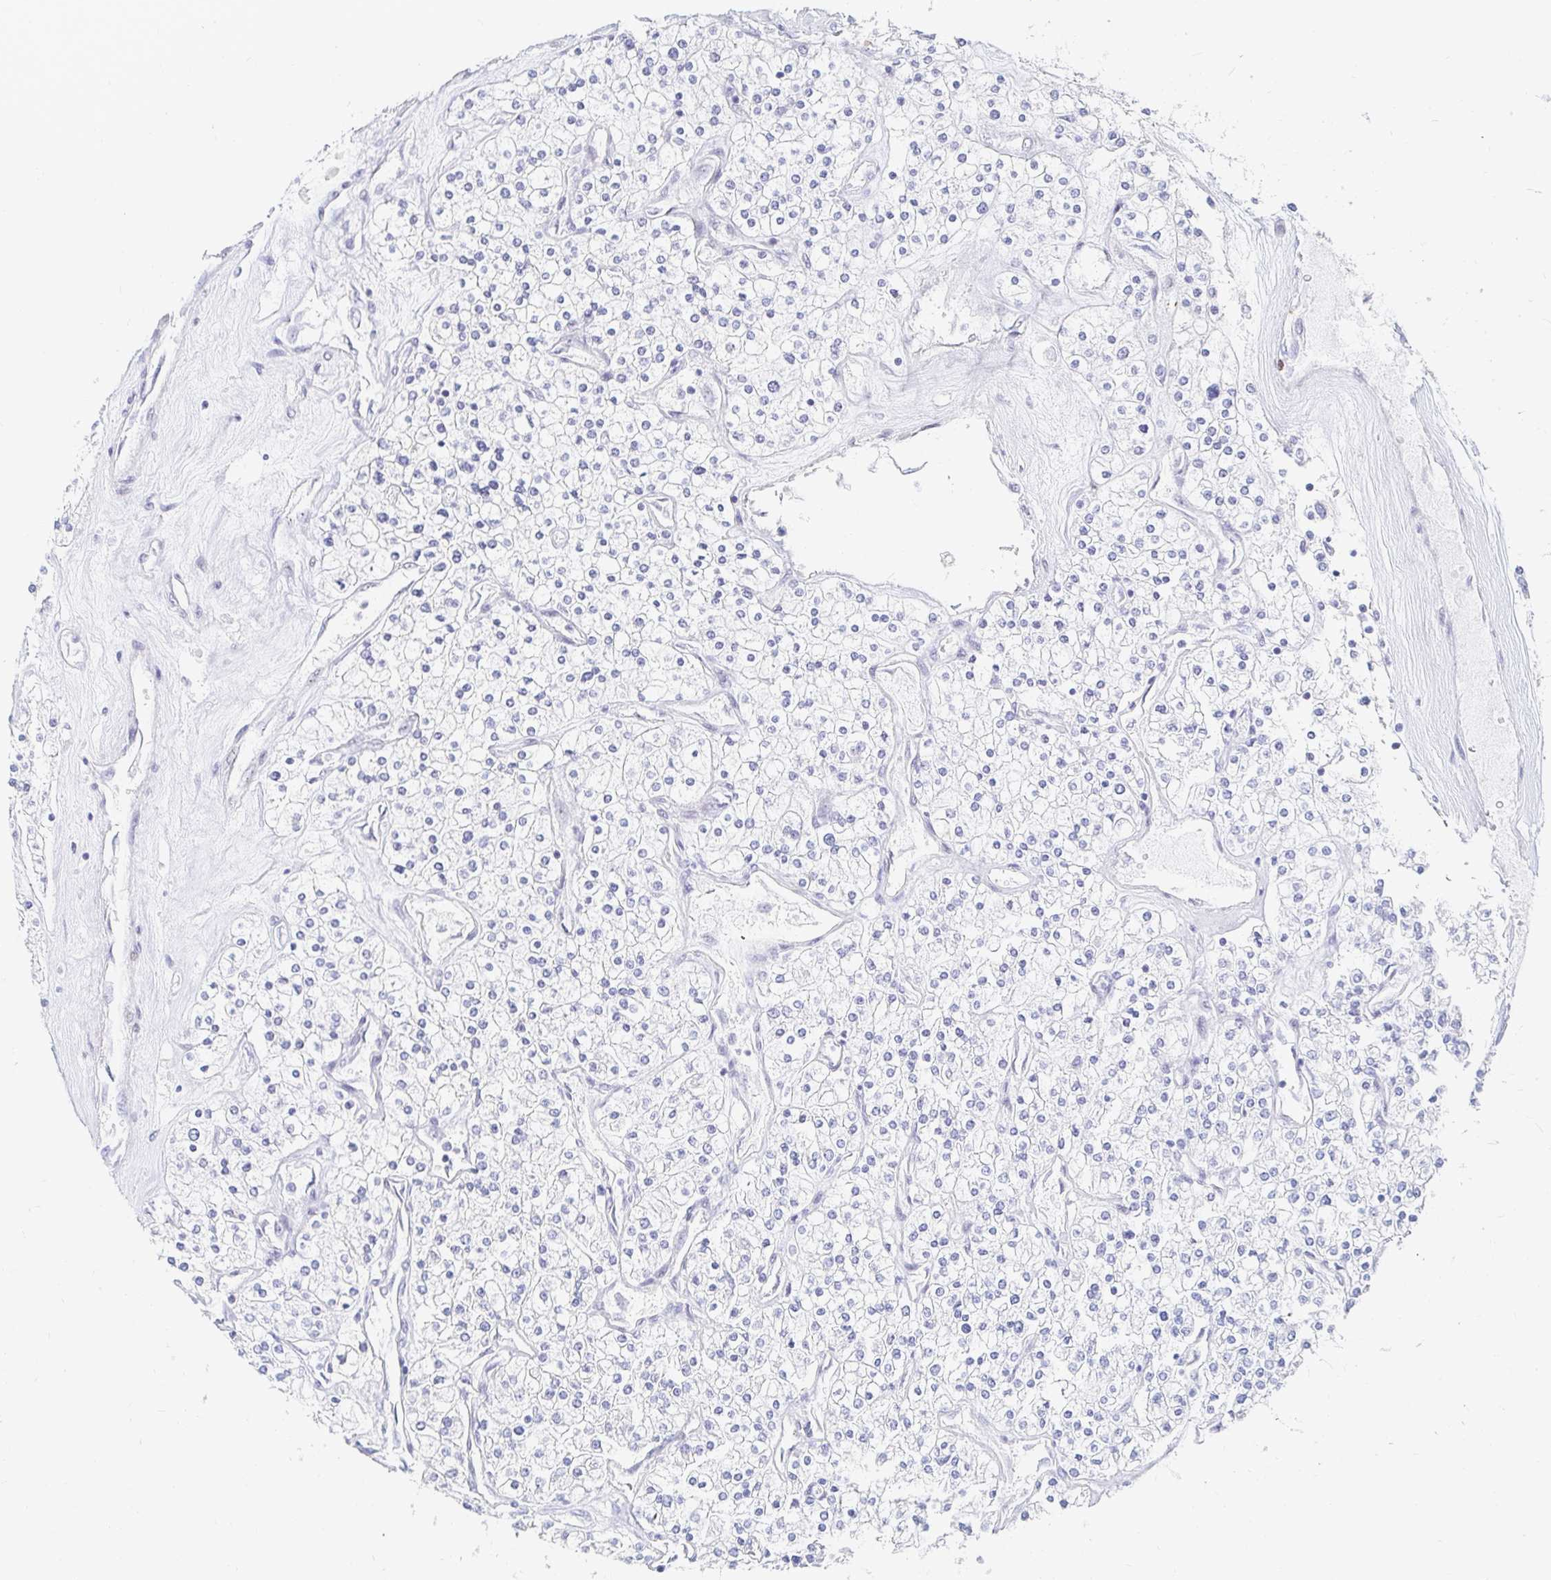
{"staining": {"intensity": "negative", "quantity": "none", "location": "none"}, "tissue": "renal cancer", "cell_type": "Tumor cells", "image_type": "cancer", "snomed": [{"axis": "morphology", "description": "Adenocarcinoma, NOS"}, {"axis": "topography", "description": "Kidney"}], "caption": "The image demonstrates no staining of tumor cells in renal cancer.", "gene": "COL28A1", "patient": {"sex": "male", "age": 80}}